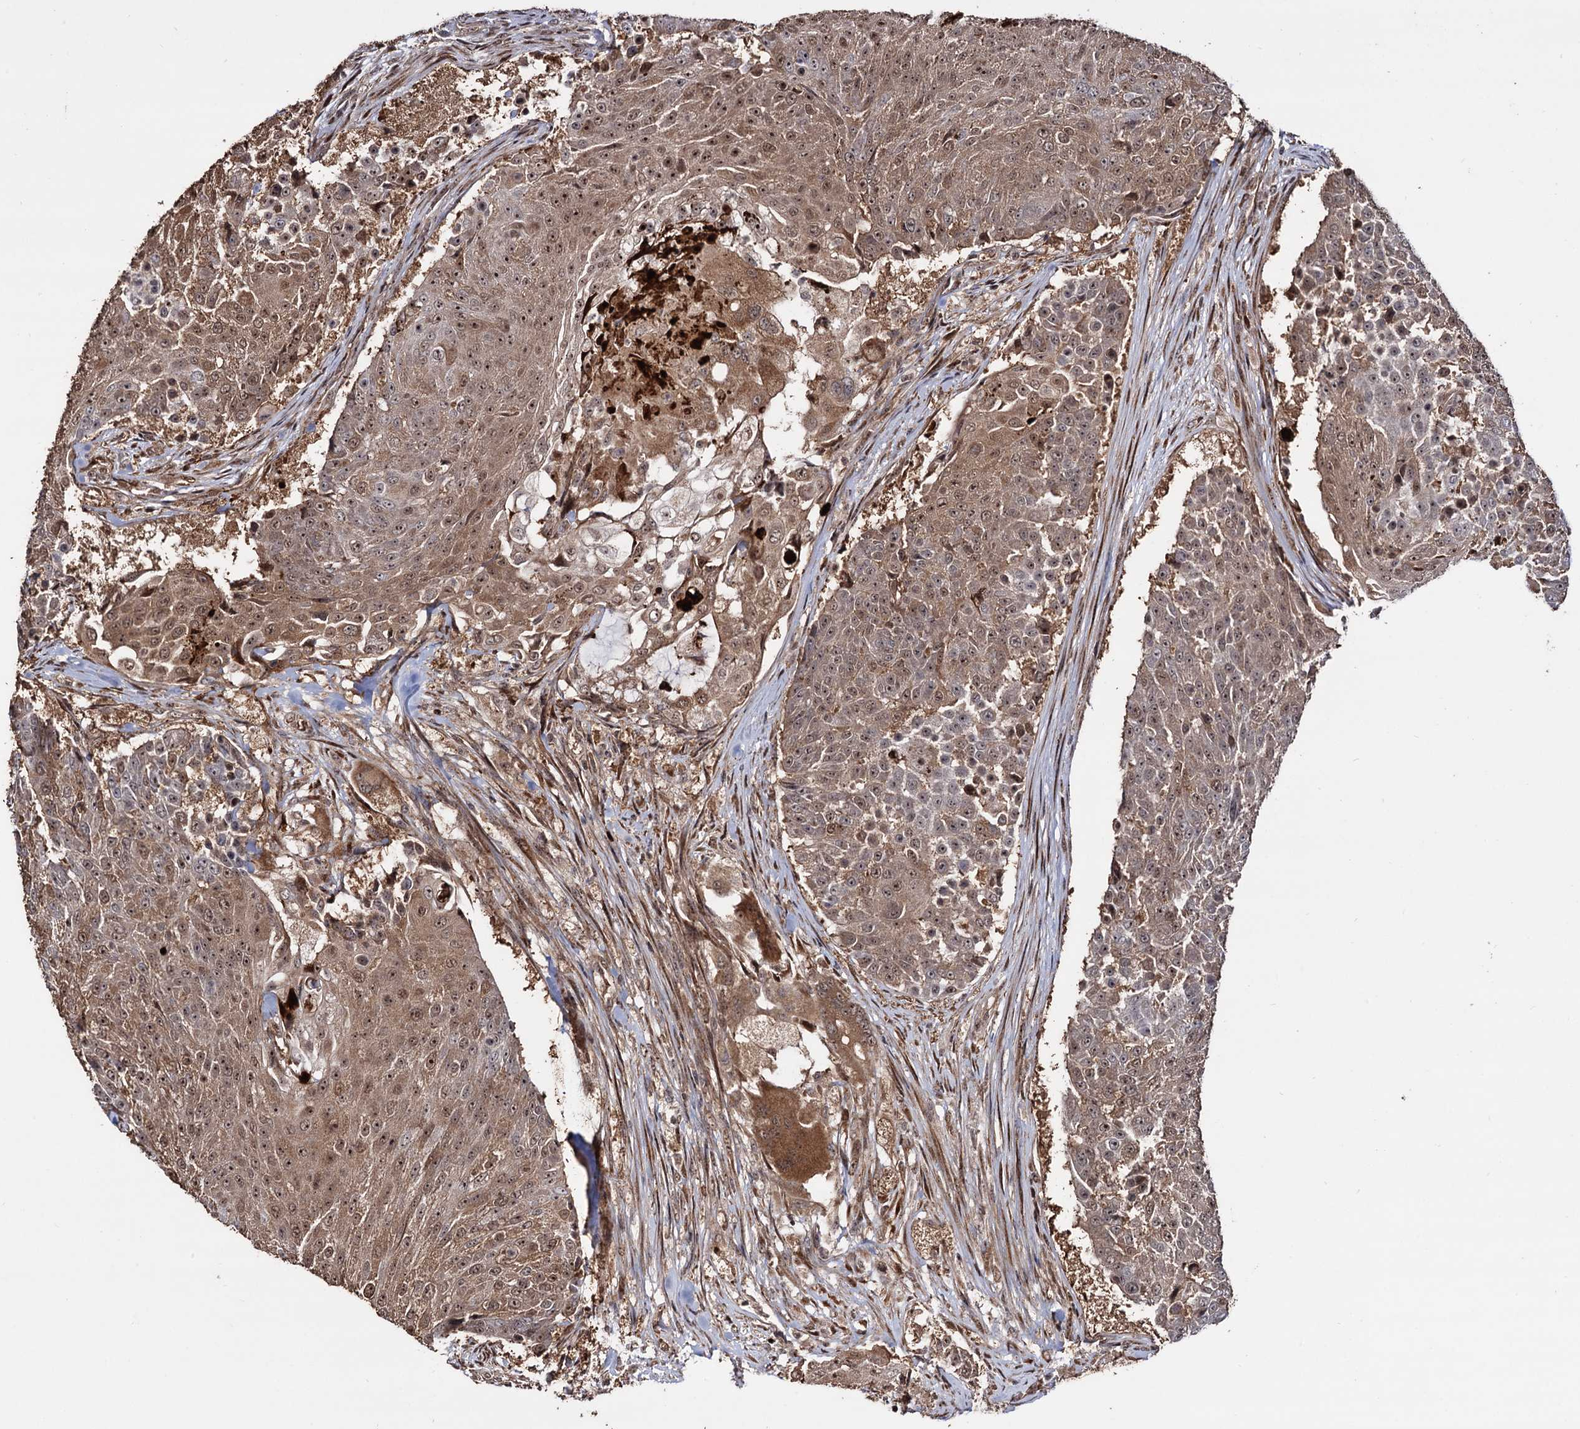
{"staining": {"intensity": "moderate", "quantity": ">75%", "location": "cytoplasmic/membranous,nuclear"}, "tissue": "urothelial cancer", "cell_type": "Tumor cells", "image_type": "cancer", "snomed": [{"axis": "morphology", "description": "Urothelial carcinoma, High grade"}, {"axis": "topography", "description": "Urinary bladder"}], "caption": "IHC (DAB) staining of urothelial cancer reveals moderate cytoplasmic/membranous and nuclear protein staining in approximately >75% of tumor cells.", "gene": "PIGB", "patient": {"sex": "female", "age": 63}}